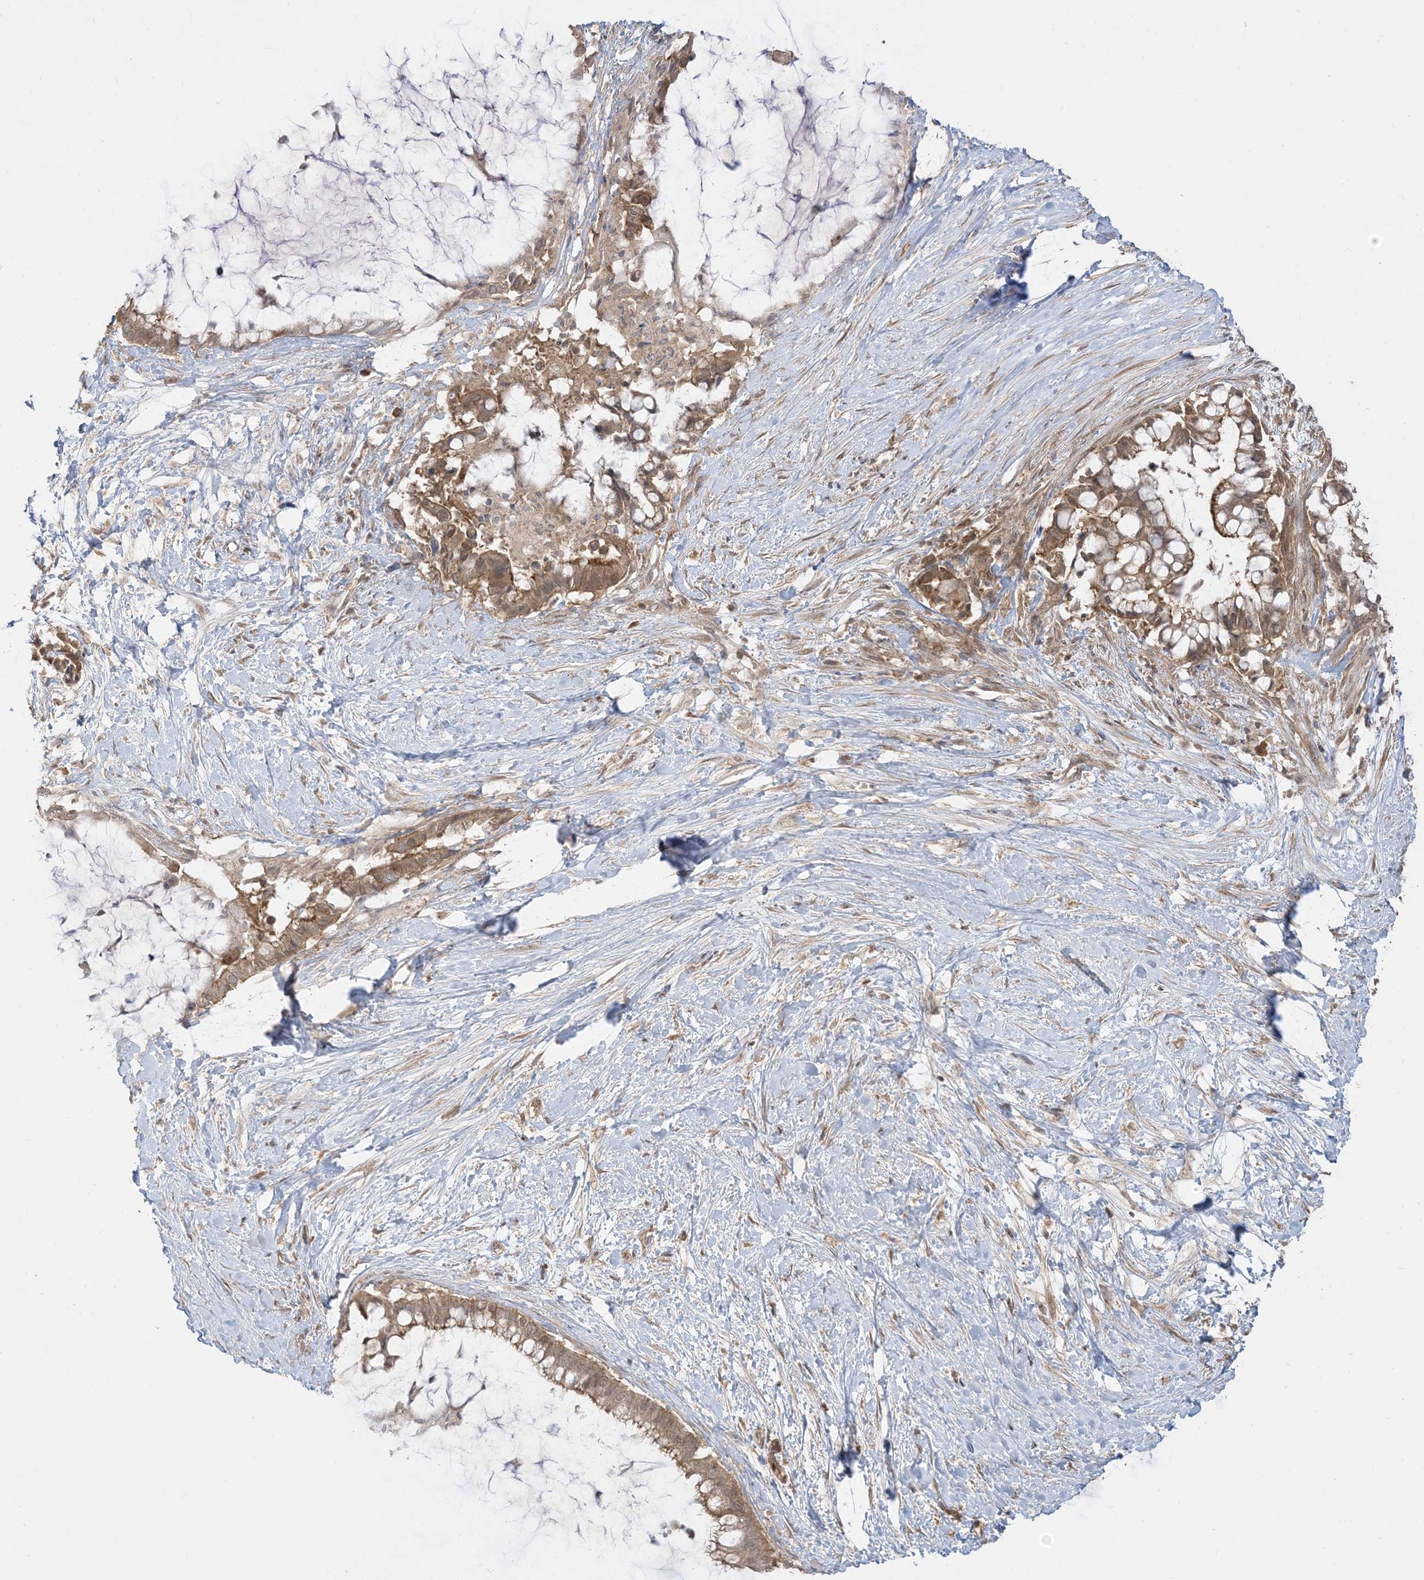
{"staining": {"intensity": "moderate", "quantity": ">75%", "location": "cytoplasmic/membranous"}, "tissue": "pancreatic cancer", "cell_type": "Tumor cells", "image_type": "cancer", "snomed": [{"axis": "morphology", "description": "Adenocarcinoma, NOS"}, {"axis": "topography", "description": "Pancreas"}], "caption": "This is a photomicrograph of immunohistochemistry staining of pancreatic adenocarcinoma, which shows moderate staining in the cytoplasmic/membranous of tumor cells.", "gene": "TBCC", "patient": {"sex": "male", "age": 41}}